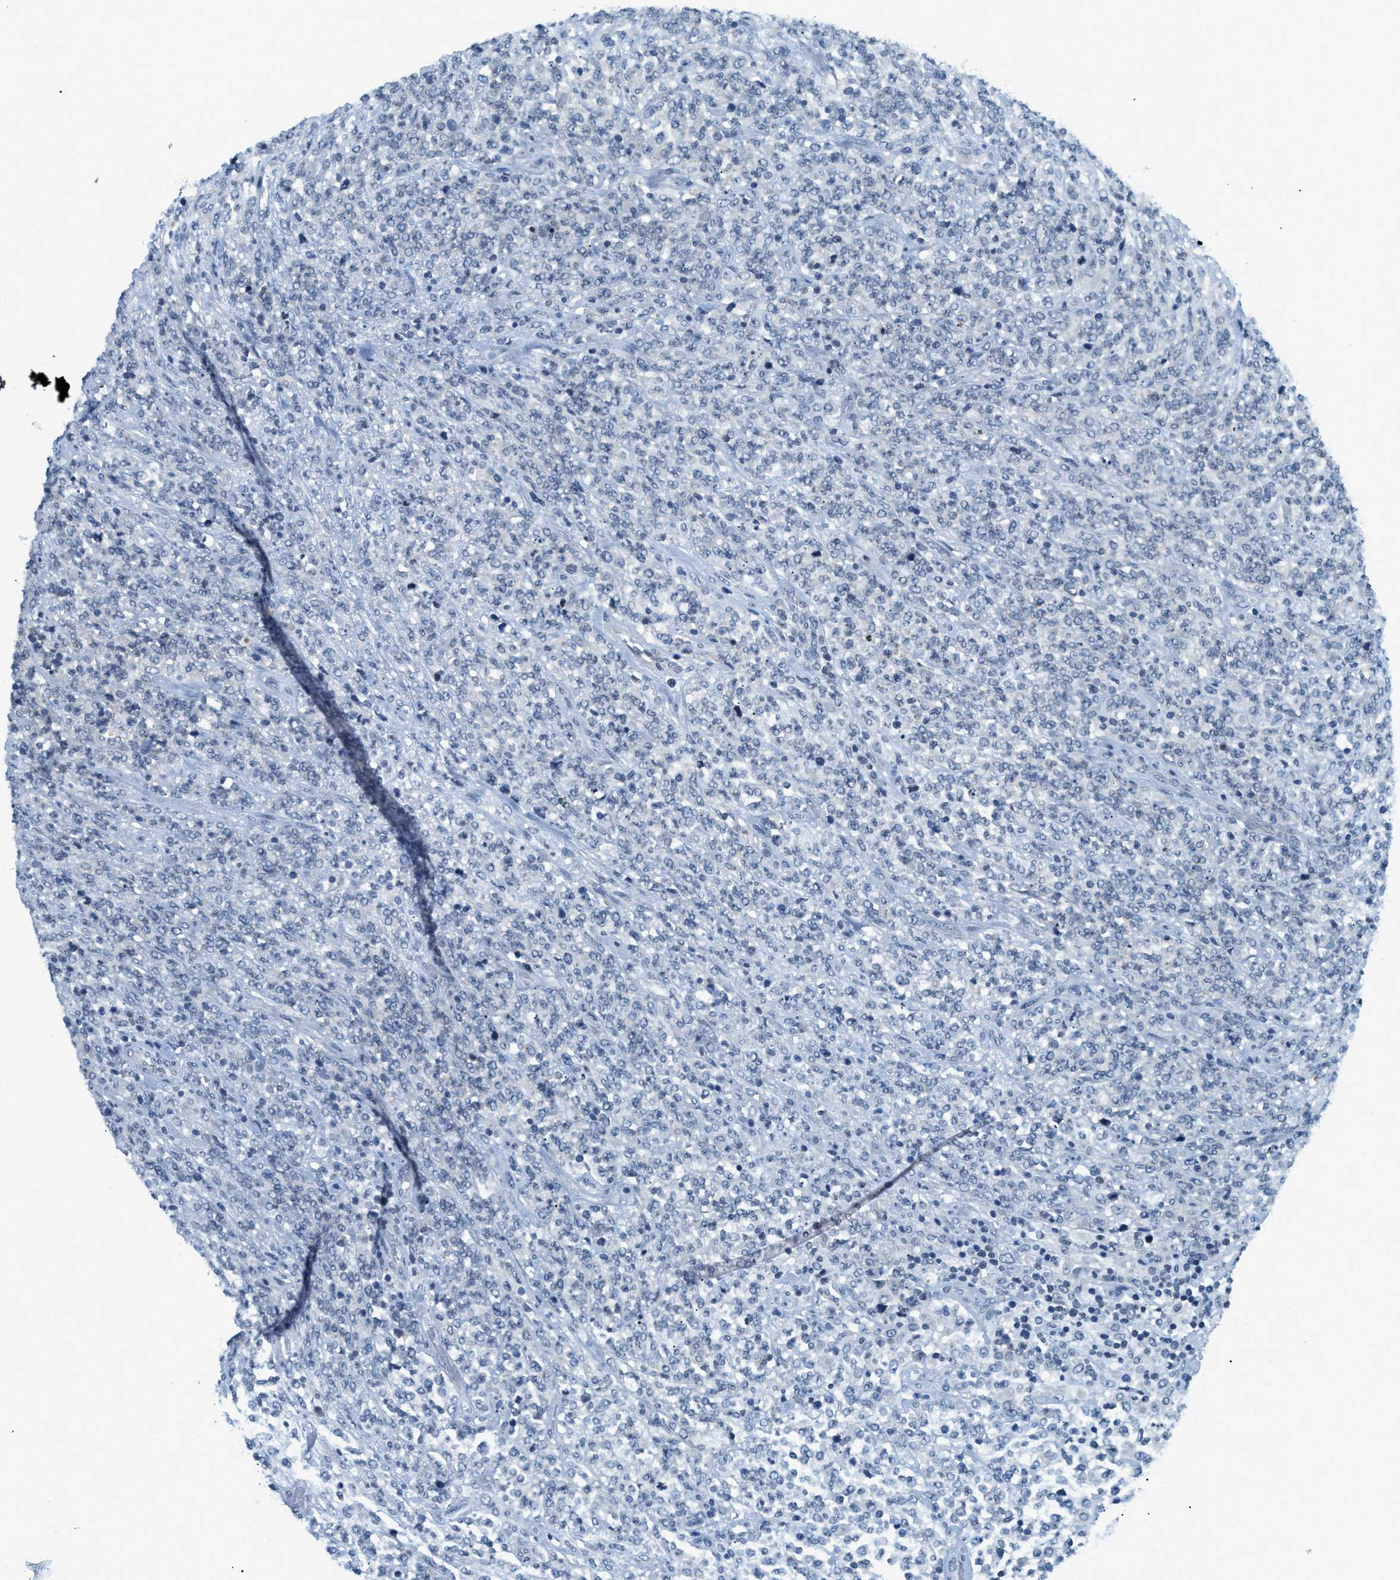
{"staining": {"intensity": "negative", "quantity": "none", "location": "none"}, "tissue": "lymphoma", "cell_type": "Tumor cells", "image_type": "cancer", "snomed": [{"axis": "morphology", "description": "Malignant lymphoma, non-Hodgkin's type, High grade"}, {"axis": "topography", "description": "Soft tissue"}], "caption": "Immunohistochemical staining of human lymphoma shows no significant expression in tumor cells. (Stains: DAB immunohistochemistry with hematoxylin counter stain, Microscopy: brightfield microscopy at high magnification).", "gene": "UVRAG", "patient": {"sex": "male", "age": 18}}